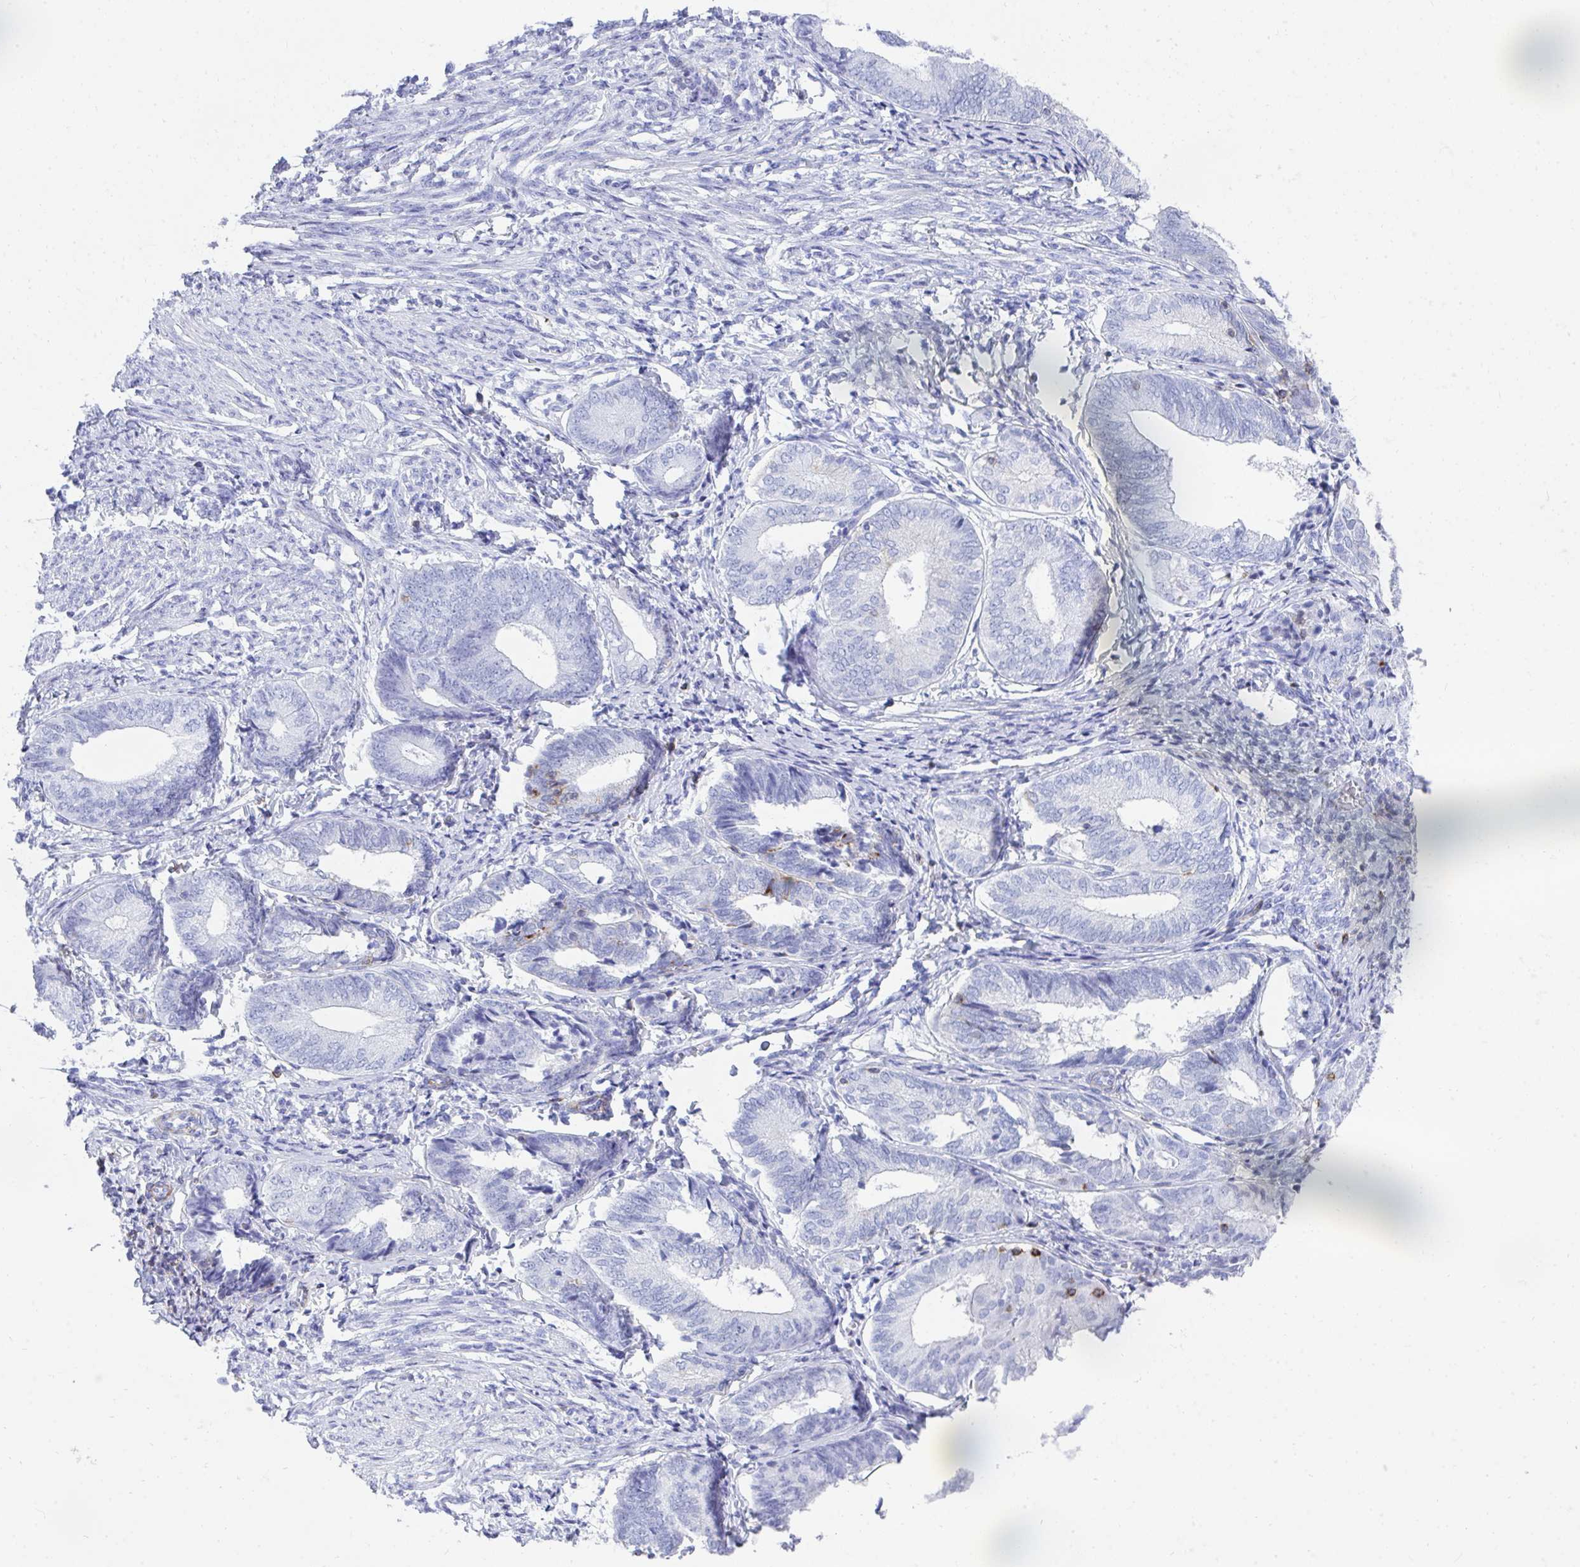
{"staining": {"intensity": "negative", "quantity": "none", "location": "none"}, "tissue": "endometrial cancer", "cell_type": "Tumor cells", "image_type": "cancer", "snomed": [{"axis": "morphology", "description": "Adenocarcinoma, NOS"}, {"axis": "topography", "description": "Endometrium"}], "caption": "The IHC image has no significant staining in tumor cells of adenocarcinoma (endometrial) tissue.", "gene": "CD7", "patient": {"sex": "female", "age": 87}}